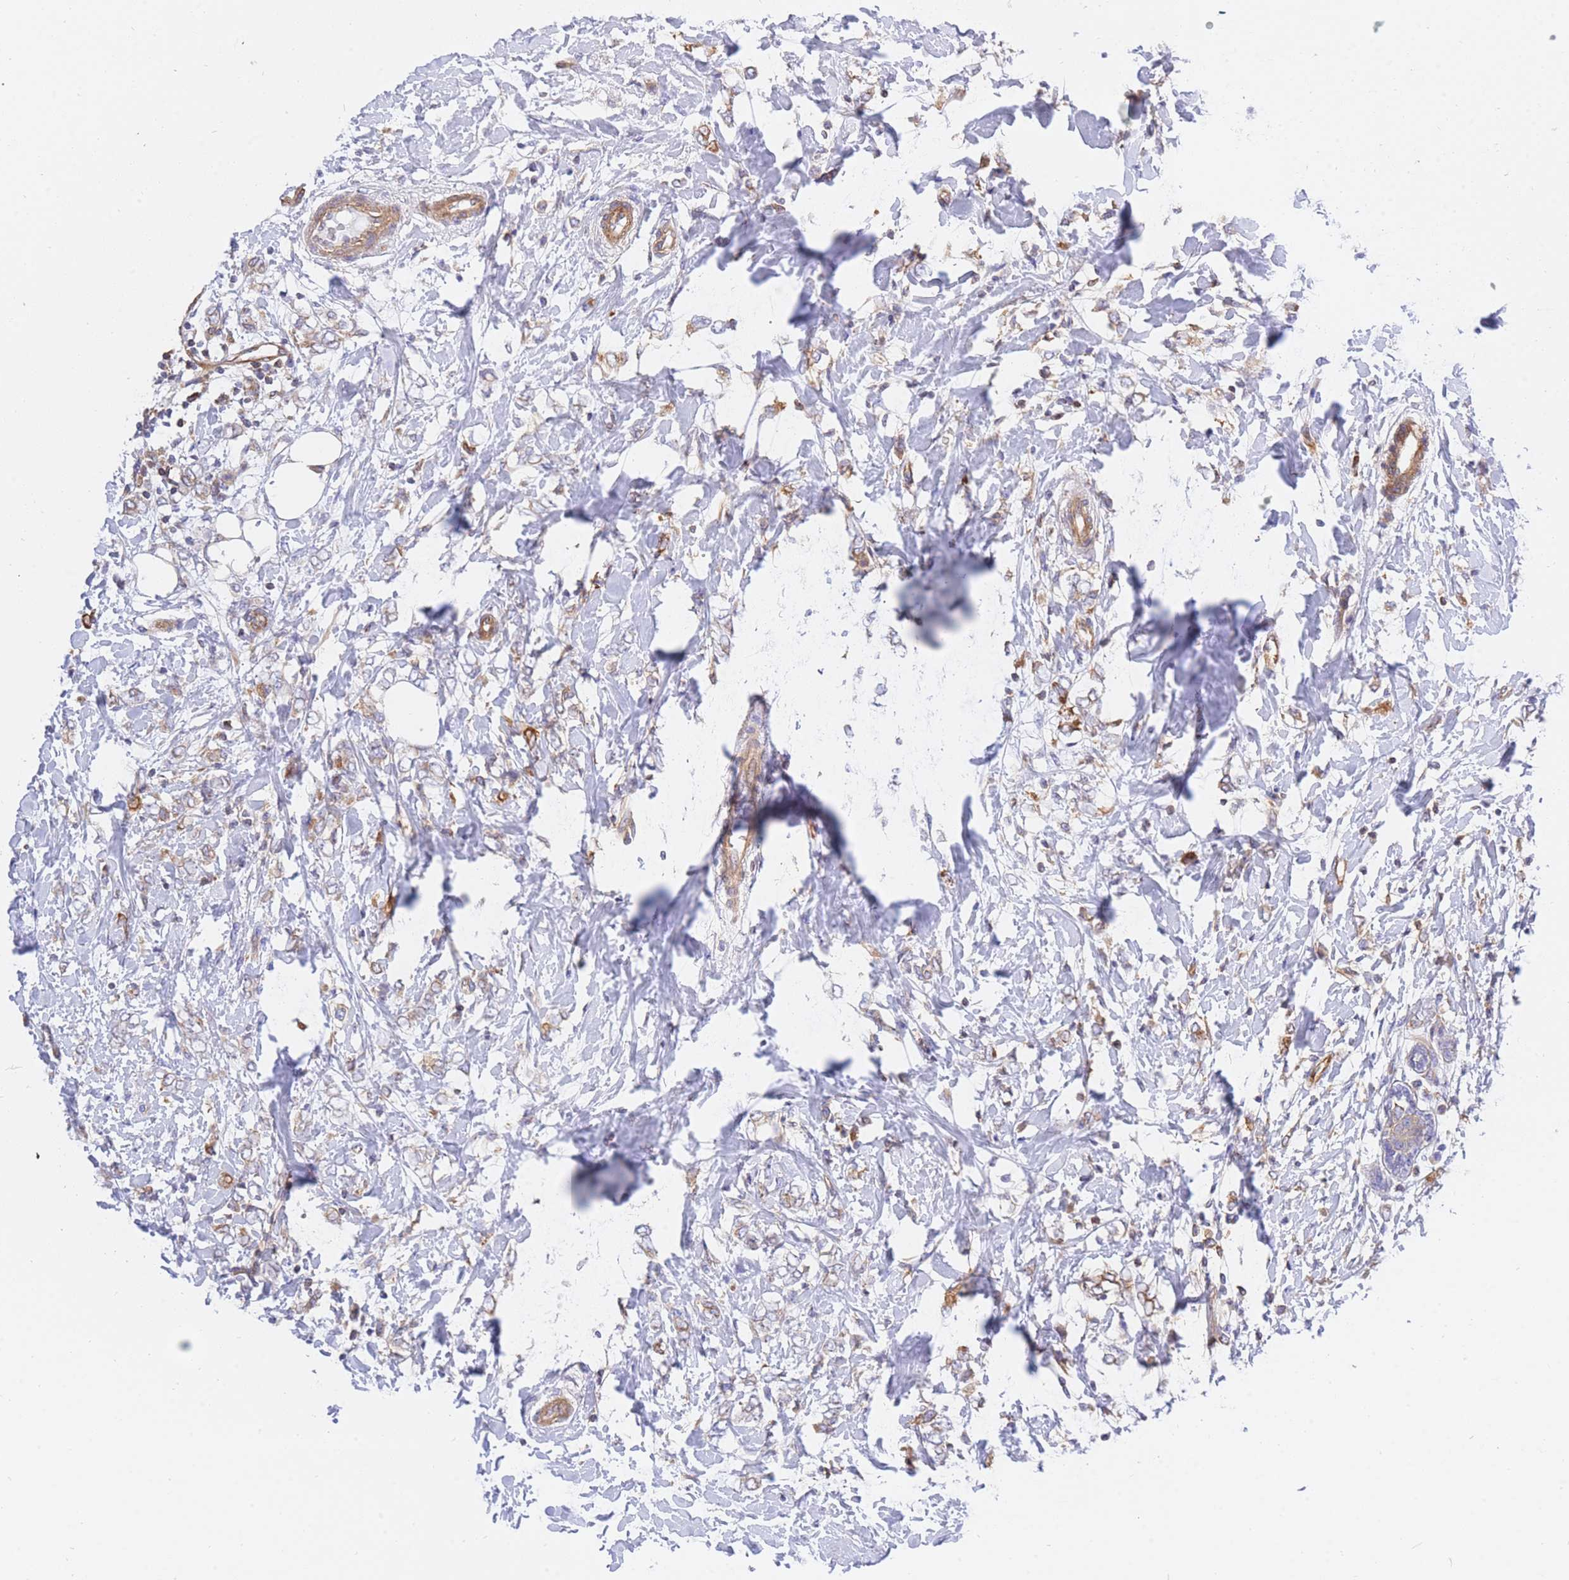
{"staining": {"intensity": "moderate", "quantity": "<25%", "location": "cytoplasmic/membranous"}, "tissue": "breast cancer", "cell_type": "Tumor cells", "image_type": "cancer", "snomed": [{"axis": "morphology", "description": "Normal tissue, NOS"}, {"axis": "morphology", "description": "Lobular carcinoma"}, {"axis": "topography", "description": "Breast"}], "caption": "DAB immunohistochemical staining of human breast lobular carcinoma shows moderate cytoplasmic/membranous protein positivity in about <25% of tumor cells.", "gene": "REM1", "patient": {"sex": "female", "age": 47}}